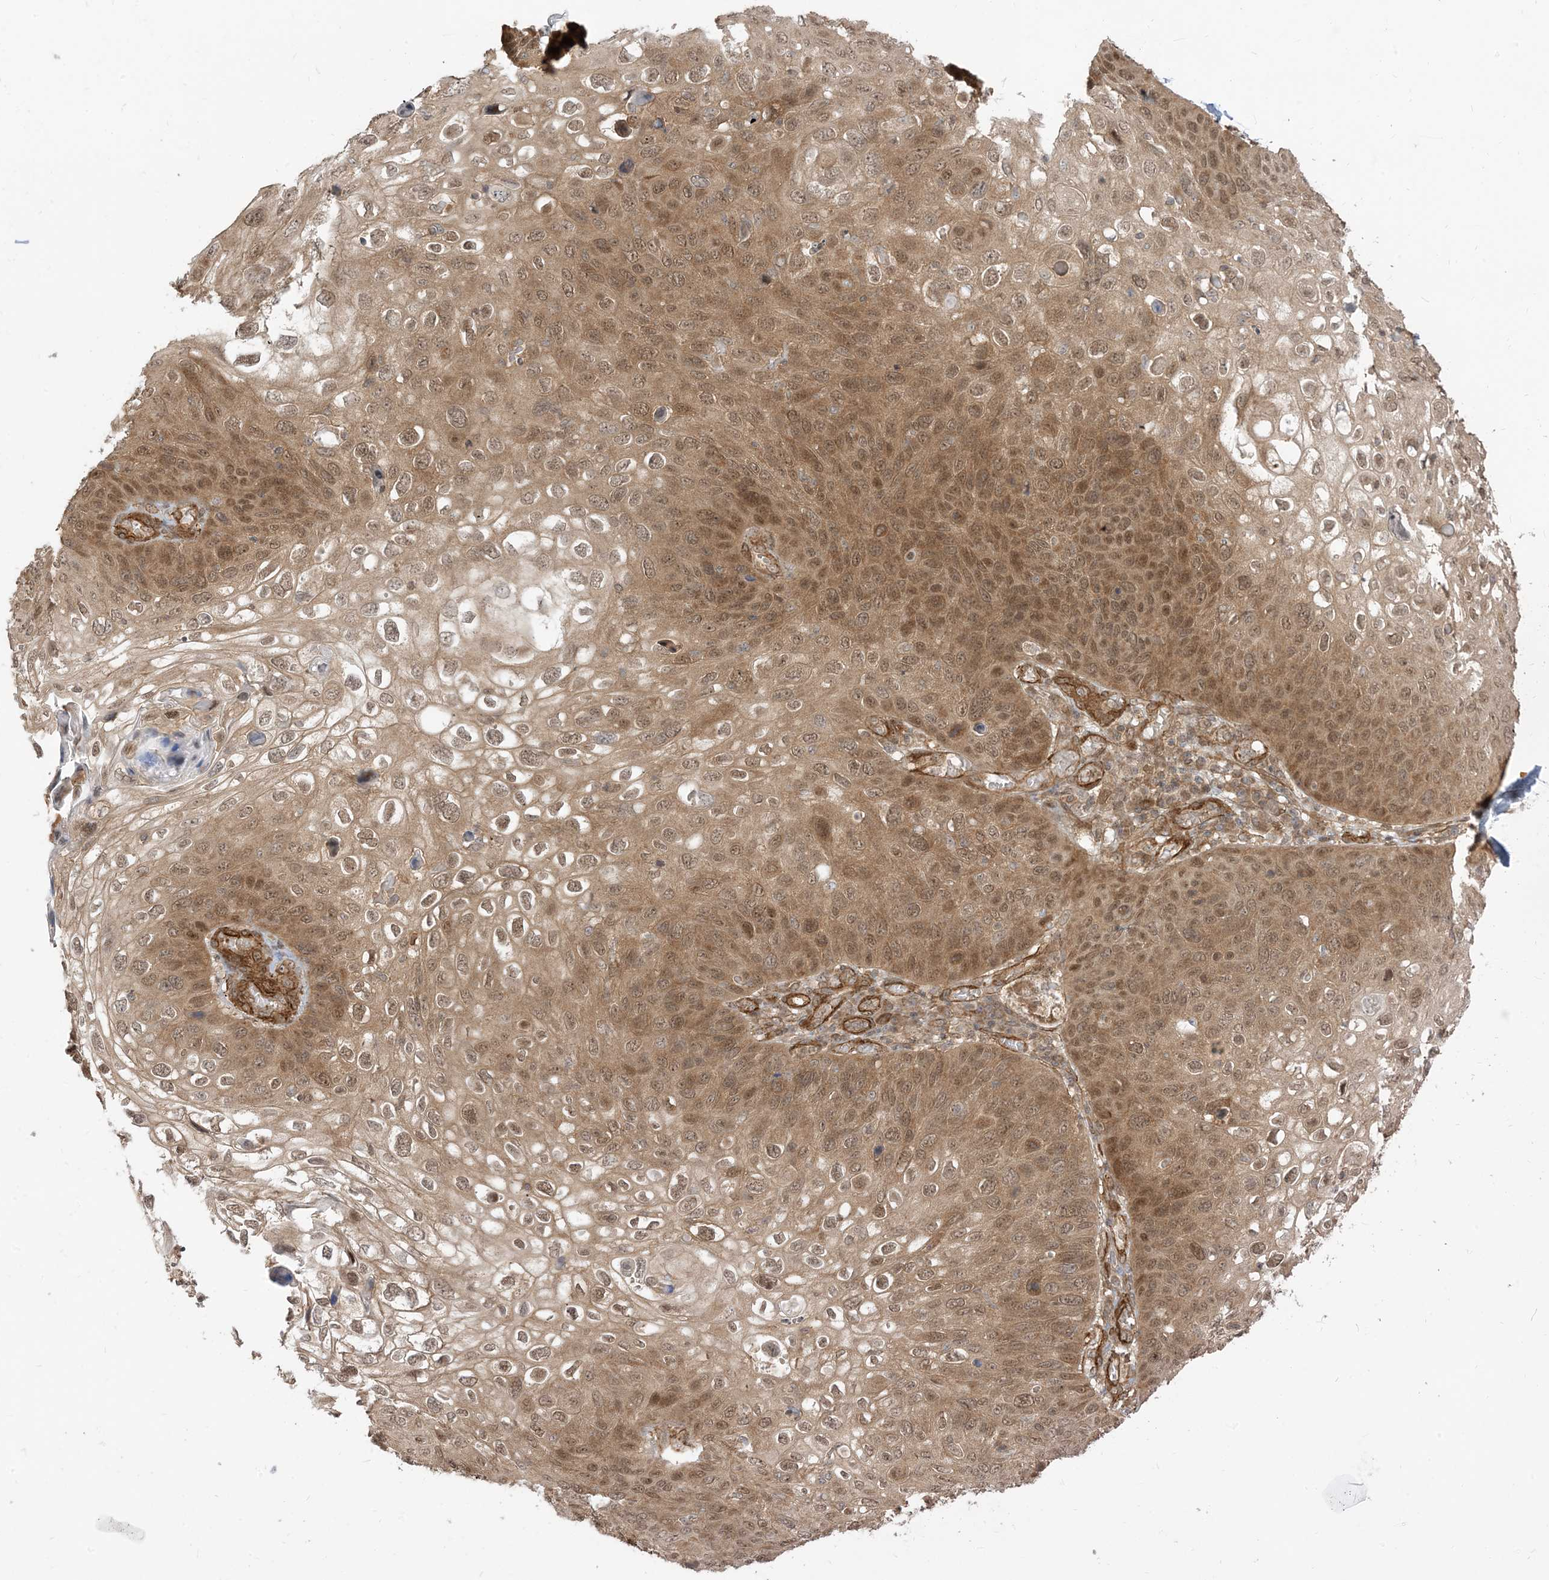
{"staining": {"intensity": "moderate", "quantity": ">75%", "location": "cytoplasmic/membranous,nuclear"}, "tissue": "skin cancer", "cell_type": "Tumor cells", "image_type": "cancer", "snomed": [{"axis": "morphology", "description": "Squamous cell carcinoma, NOS"}, {"axis": "topography", "description": "Skin"}], "caption": "IHC photomicrograph of human skin cancer stained for a protein (brown), which shows medium levels of moderate cytoplasmic/membranous and nuclear positivity in about >75% of tumor cells.", "gene": "TBCC", "patient": {"sex": "female", "age": 90}}